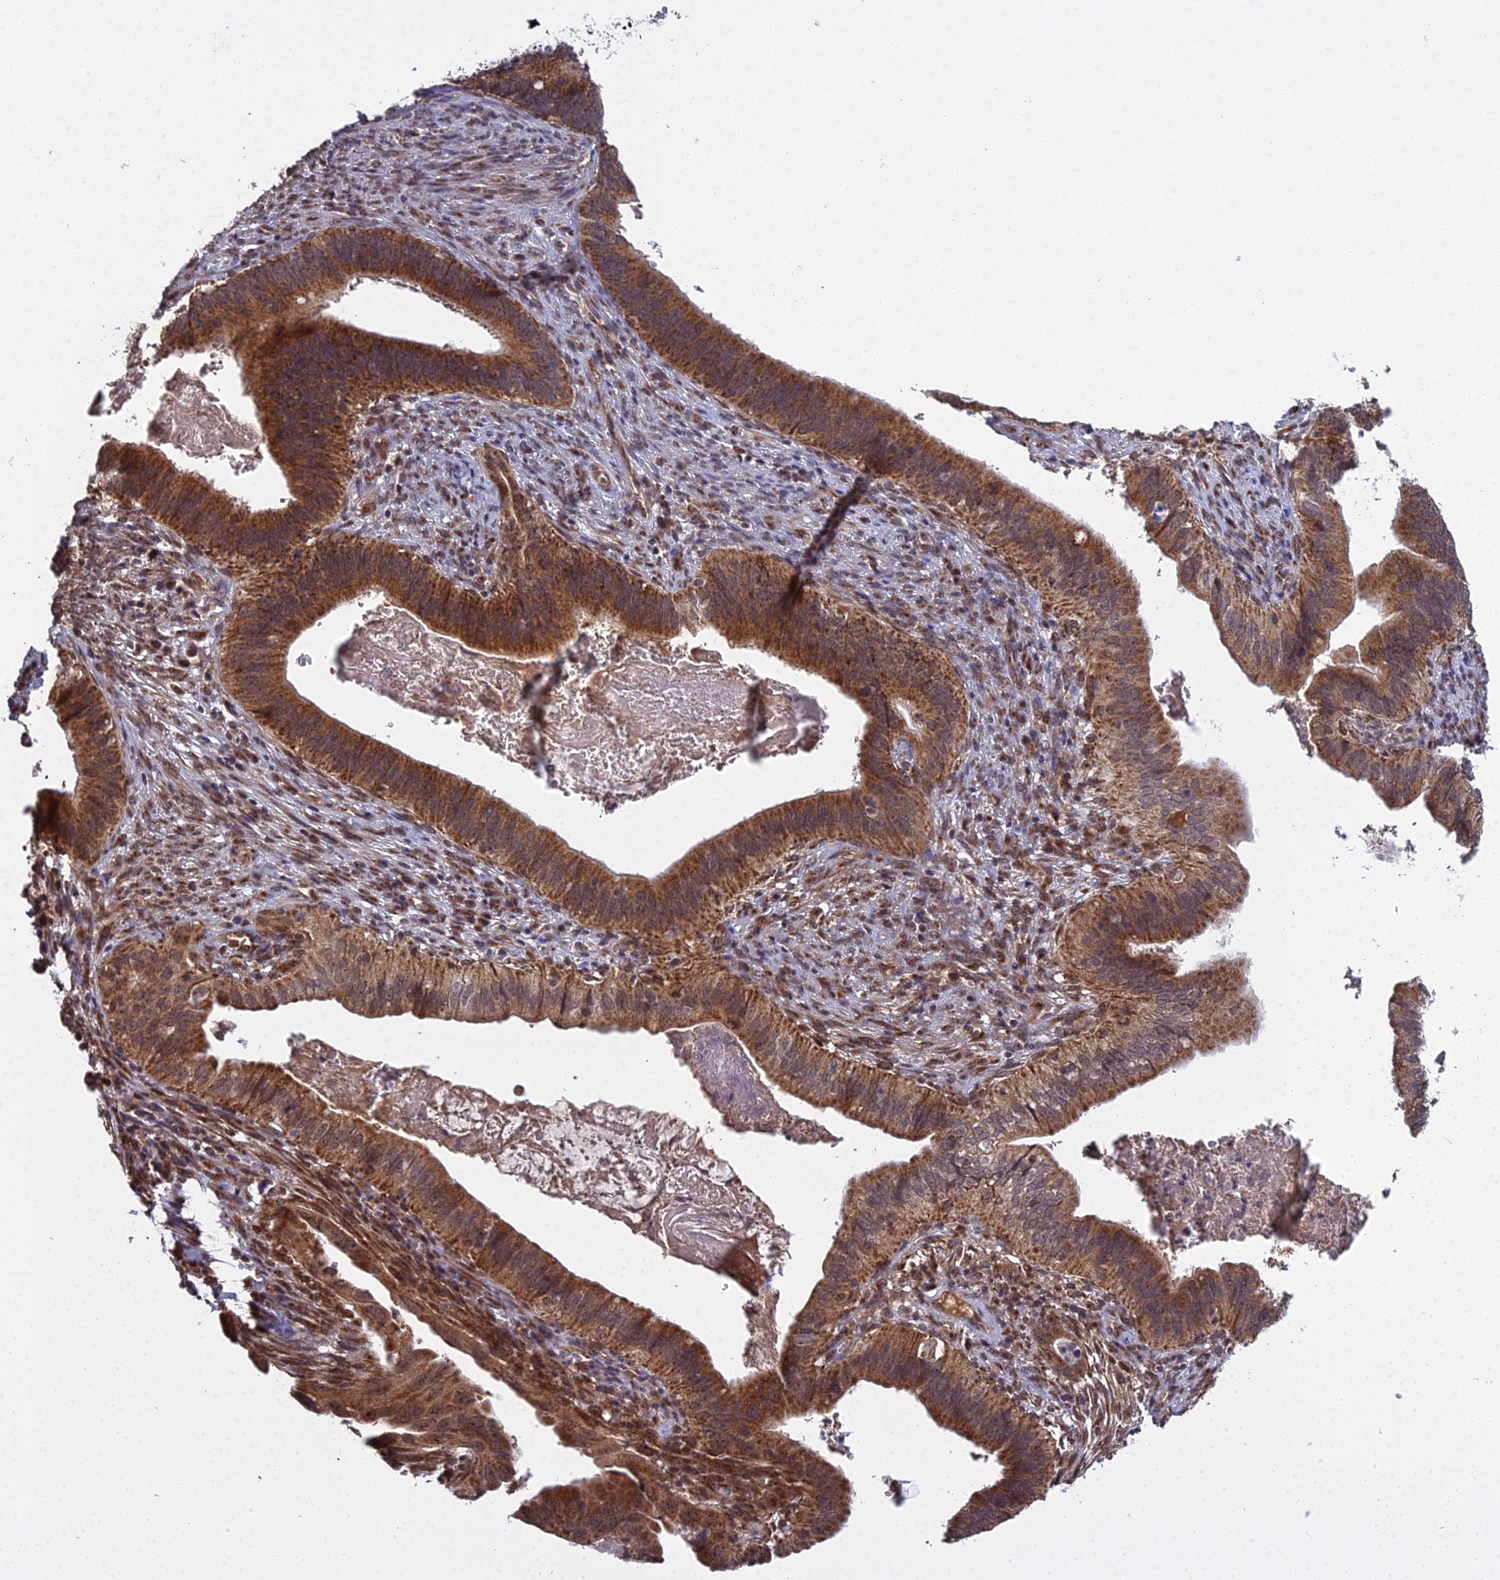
{"staining": {"intensity": "strong", "quantity": ">75%", "location": "cytoplasmic/membranous,nuclear"}, "tissue": "cervical cancer", "cell_type": "Tumor cells", "image_type": "cancer", "snomed": [{"axis": "morphology", "description": "Adenocarcinoma, NOS"}, {"axis": "topography", "description": "Cervix"}], "caption": "Adenocarcinoma (cervical) stained with IHC demonstrates strong cytoplasmic/membranous and nuclear expression in approximately >75% of tumor cells.", "gene": "MEOX1", "patient": {"sex": "female", "age": 42}}